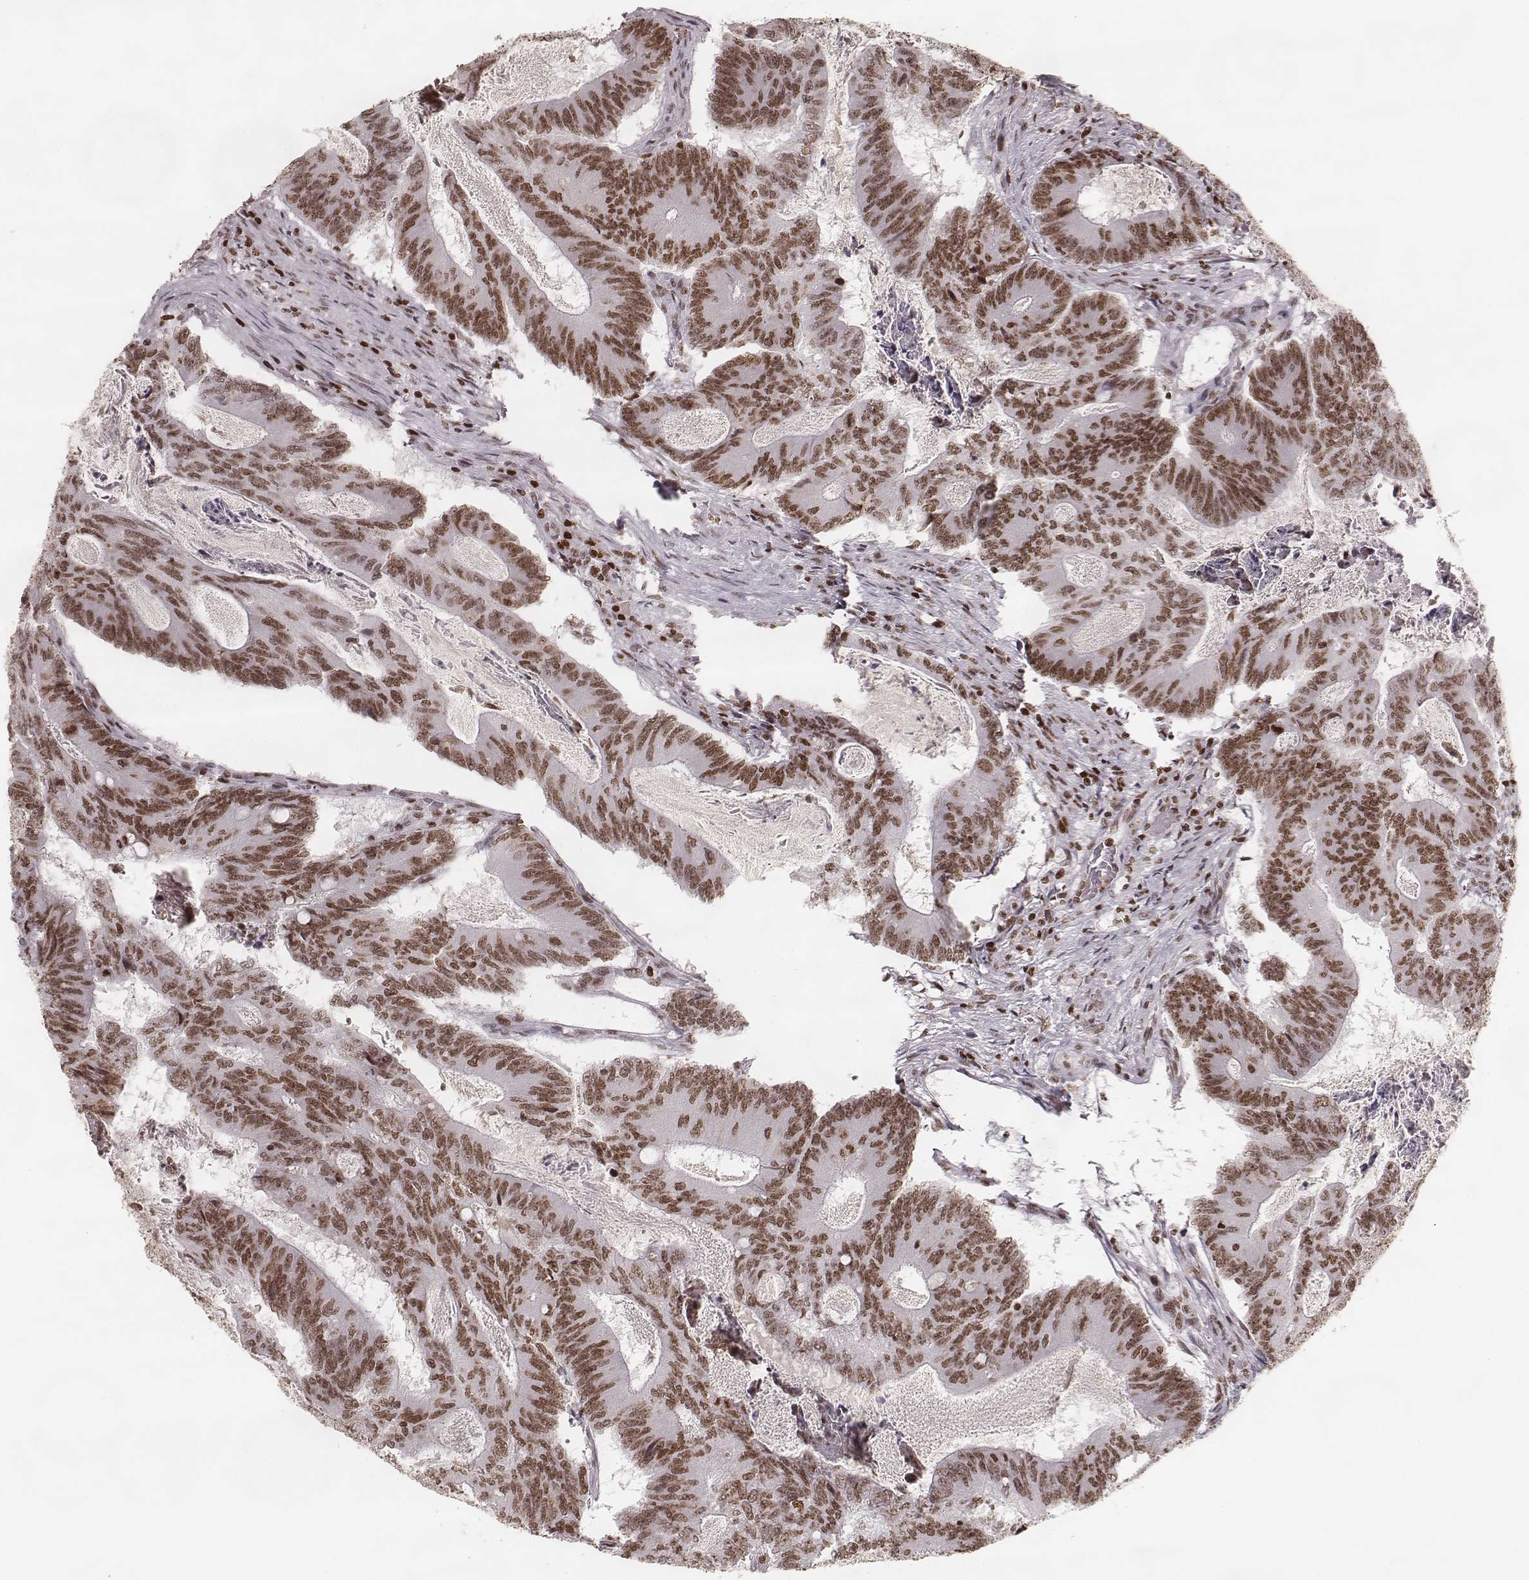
{"staining": {"intensity": "moderate", "quantity": ">75%", "location": "nuclear"}, "tissue": "colorectal cancer", "cell_type": "Tumor cells", "image_type": "cancer", "snomed": [{"axis": "morphology", "description": "Adenocarcinoma, NOS"}, {"axis": "topography", "description": "Colon"}], "caption": "Human adenocarcinoma (colorectal) stained with a brown dye exhibits moderate nuclear positive positivity in about >75% of tumor cells.", "gene": "PARP1", "patient": {"sex": "female", "age": 70}}